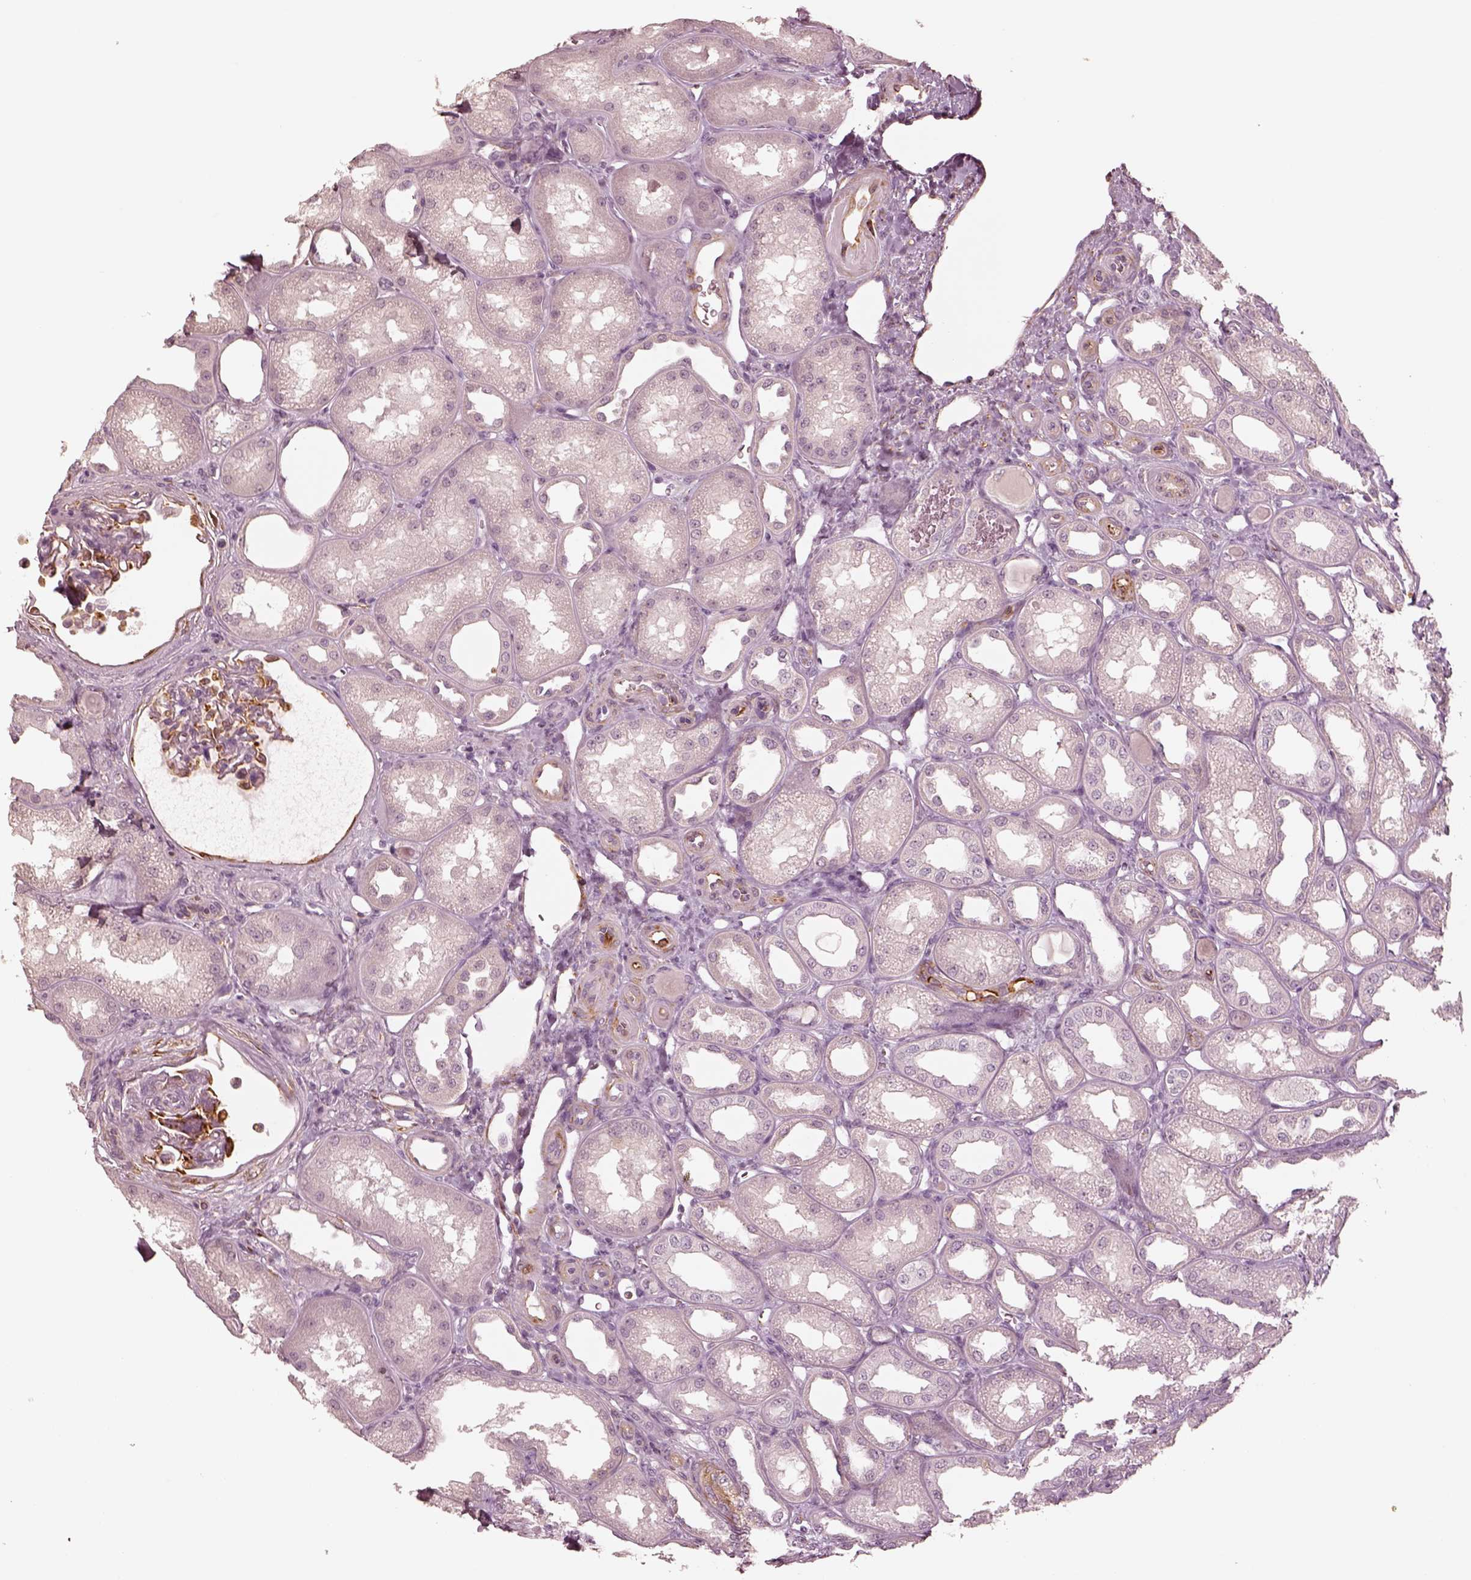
{"staining": {"intensity": "moderate", "quantity": "25%-75%", "location": "cytoplasmic/membranous"}, "tissue": "kidney", "cell_type": "Cells in glomeruli", "image_type": "normal", "snomed": [{"axis": "morphology", "description": "Normal tissue, NOS"}, {"axis": "topography", "description": "Kidney"}], "caption": "Brown immunohistochemical staining in unremarkable human kidney reveals moderate cytoplasmic/membranous positivity in approximately 25%-75% of cells in glomeruli.", "gene": "DNAAF9", "patient": {"sex": "male", "age": 61}}